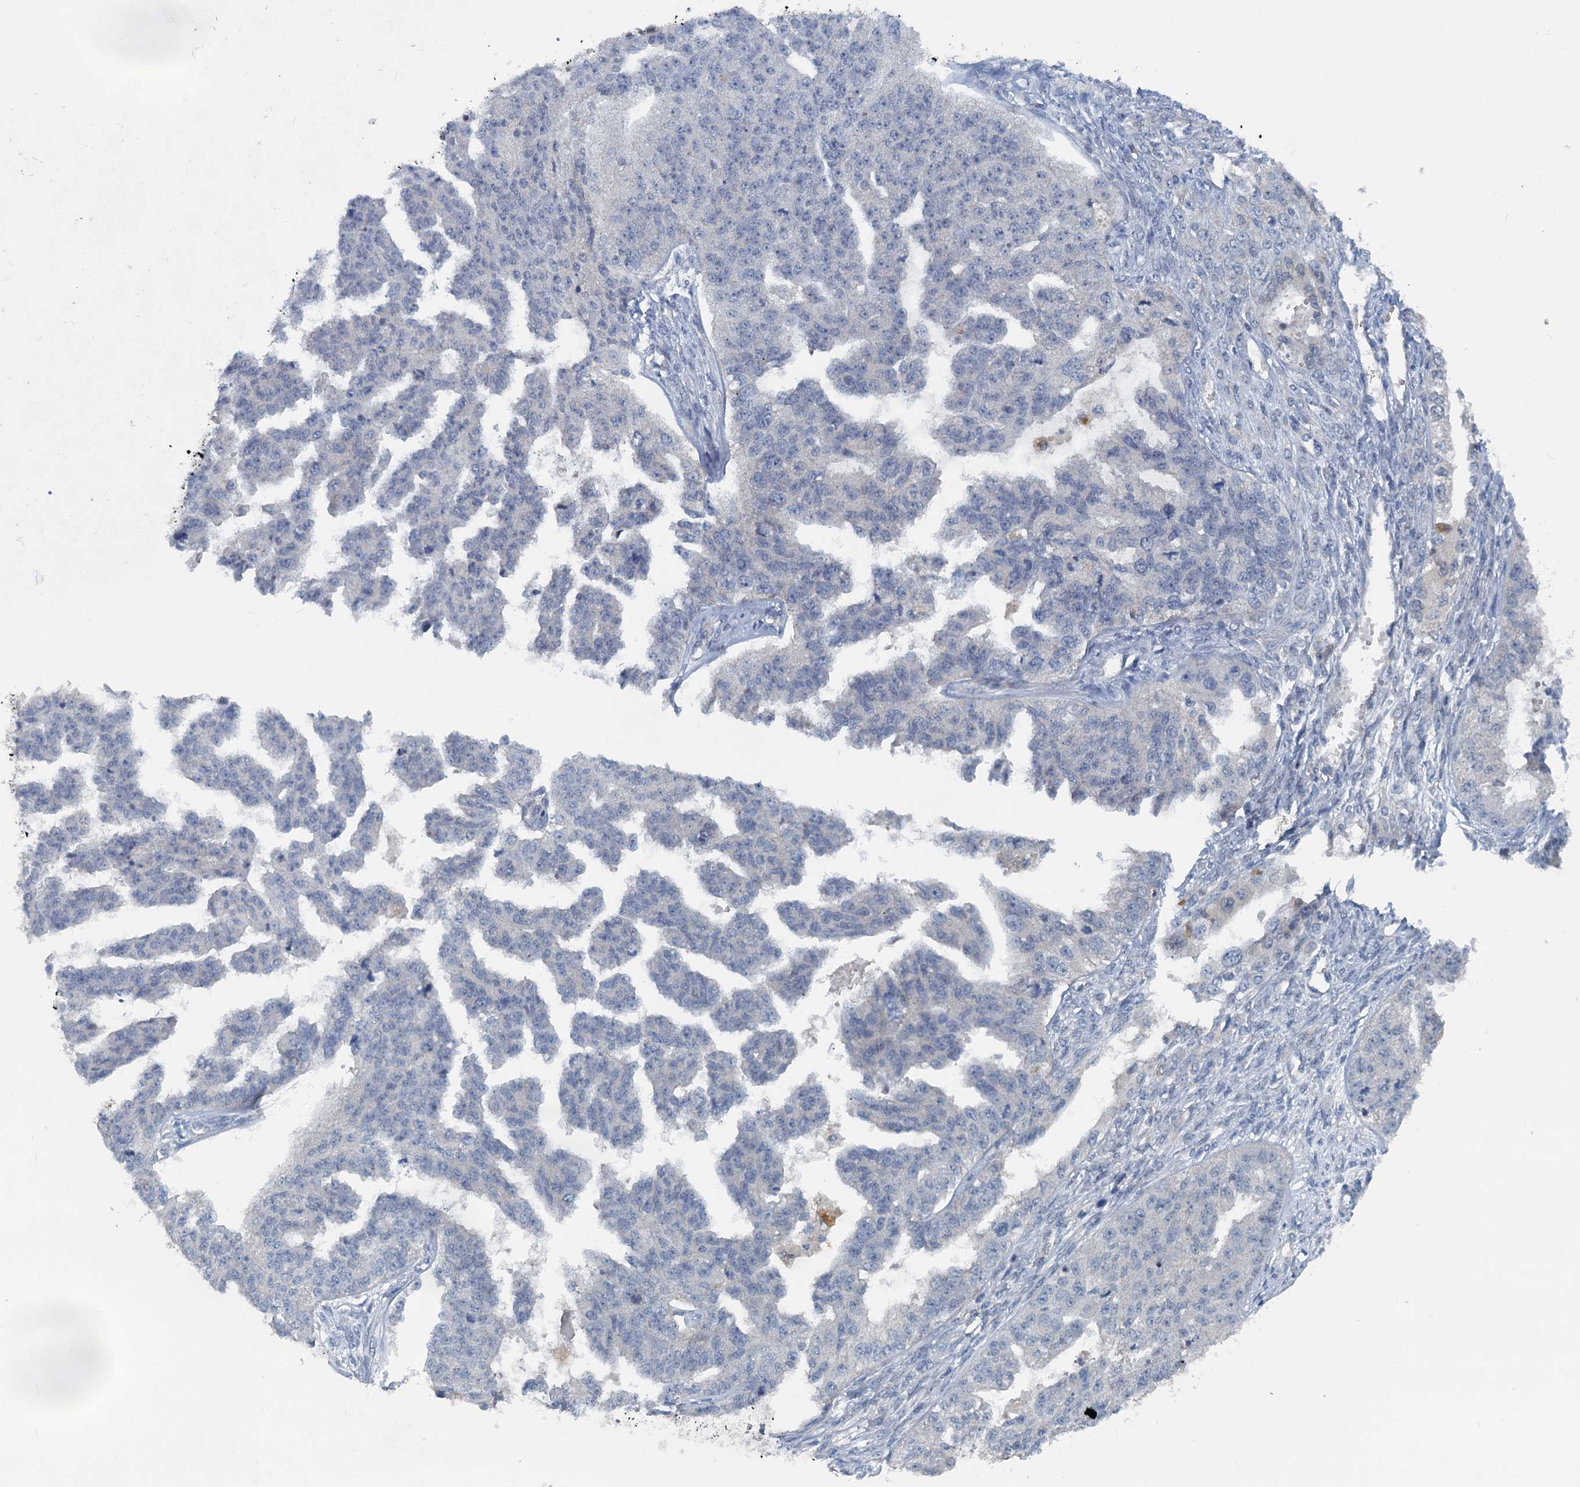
{"staining": {"intensity": "negative", "quantity": "none", "location": "none"}, "tissue": "ovarian cancer", "cell_type": "Tumor cells", "image_type": "cancer", "snomed": [{"axis": "morphology", "description": "Cystadenocarcinoma, serous, NOS"}, {"axis": "topography", "description": "Ovary"}], "caption": "Human ovarian cancer (serous cystadenocarcinoma) stained for a protein using IHC reveals no expression in tumor cells.", "gene": "GCLM", "patient": {"sex": "female", "age": 58}}